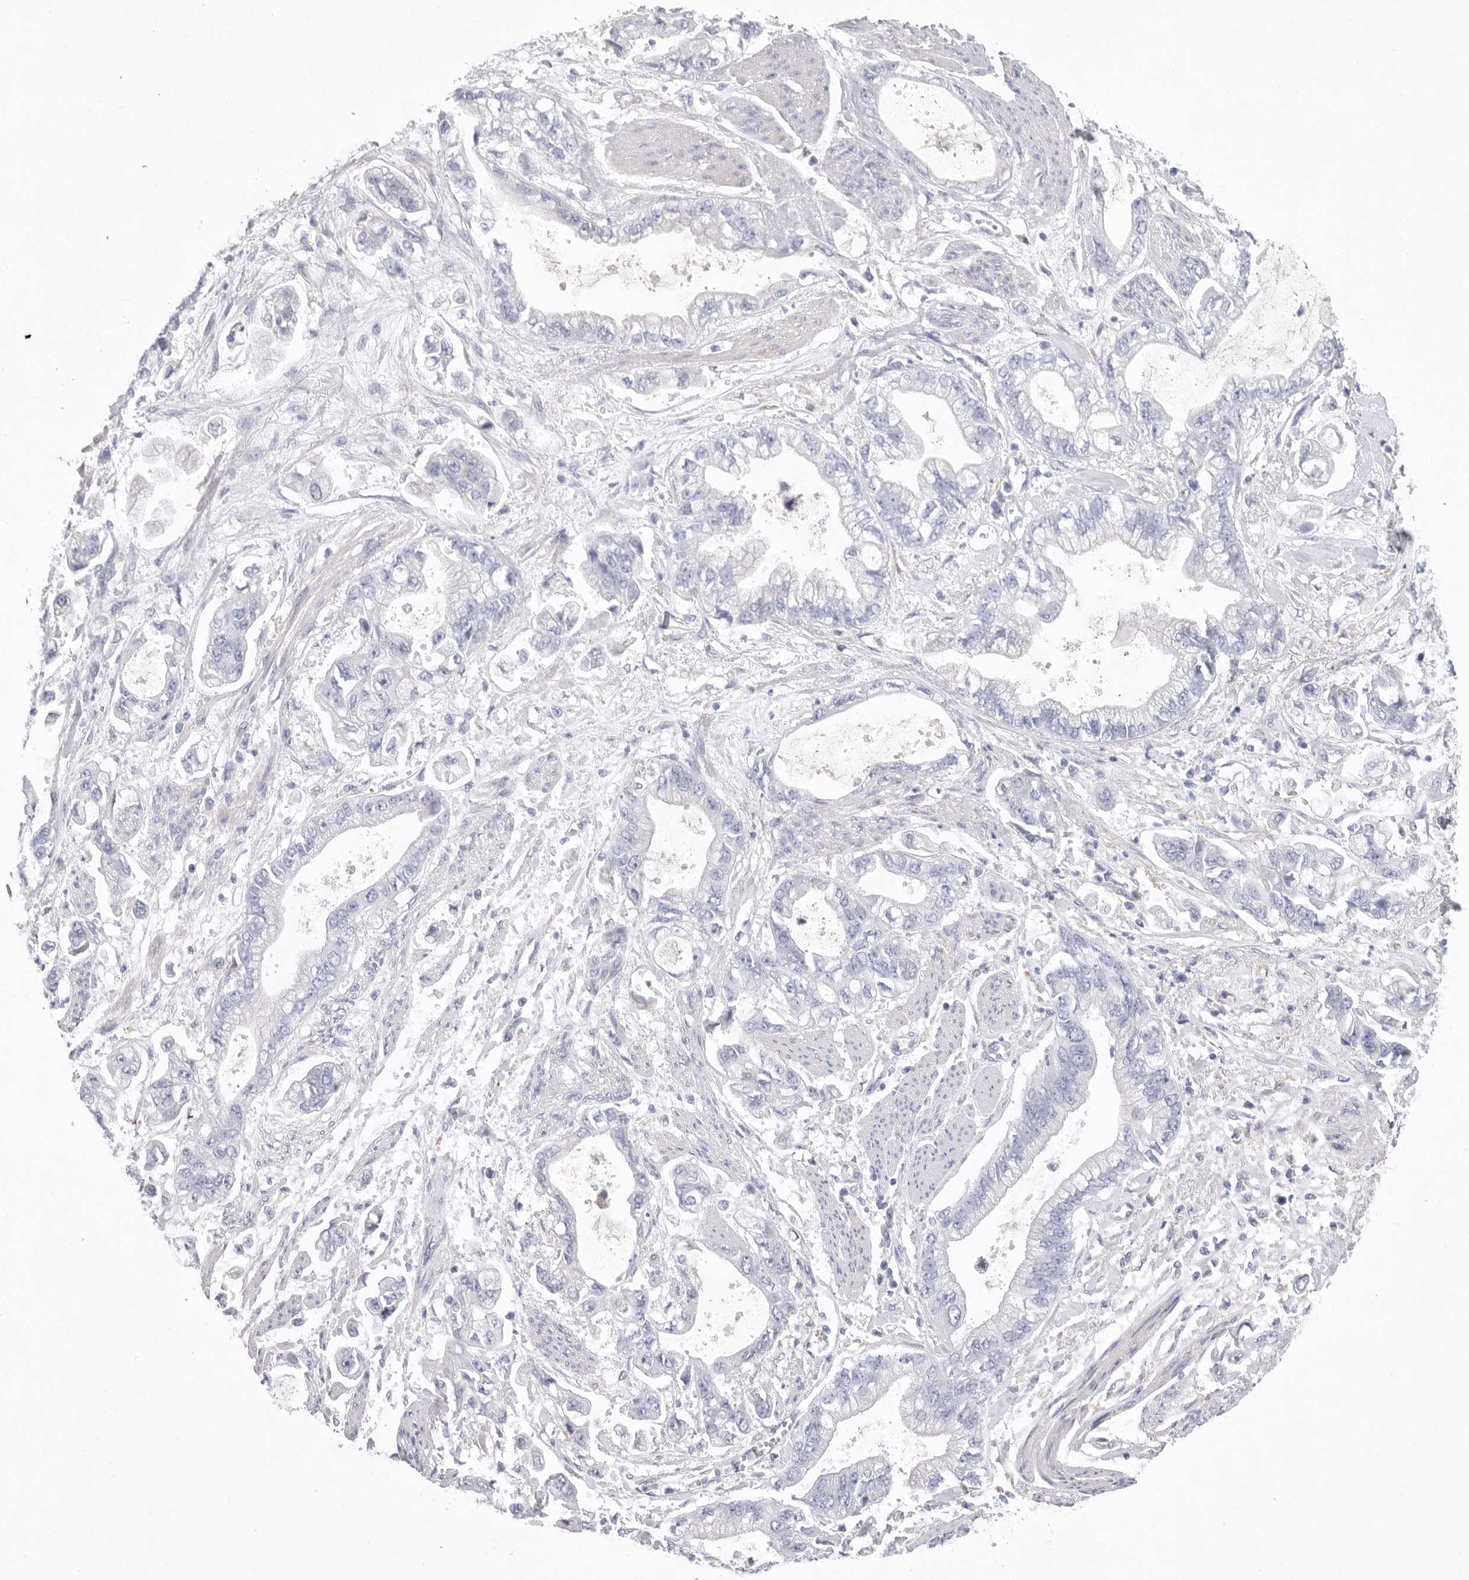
{"staining": {"intensity": "negative", "quantity": "none", "location": "none"}, "tissue": "stomach cancer", "cell_type": "Tumor cells", "image_type": "cancer", "snomed": [{"axis": "morphology", "description": "Normal tissue, NOS"}, {"axis": "morphology", "description": "Adenocarcinoma, NOS"}, {"axis": "topography", "description": "Stomach"}], "caption": "Tumor cells are negative for brown protein staining in stomach cancer.", "gene": "CAMK2B", "patient": {"sex": "male", "age": 62}}